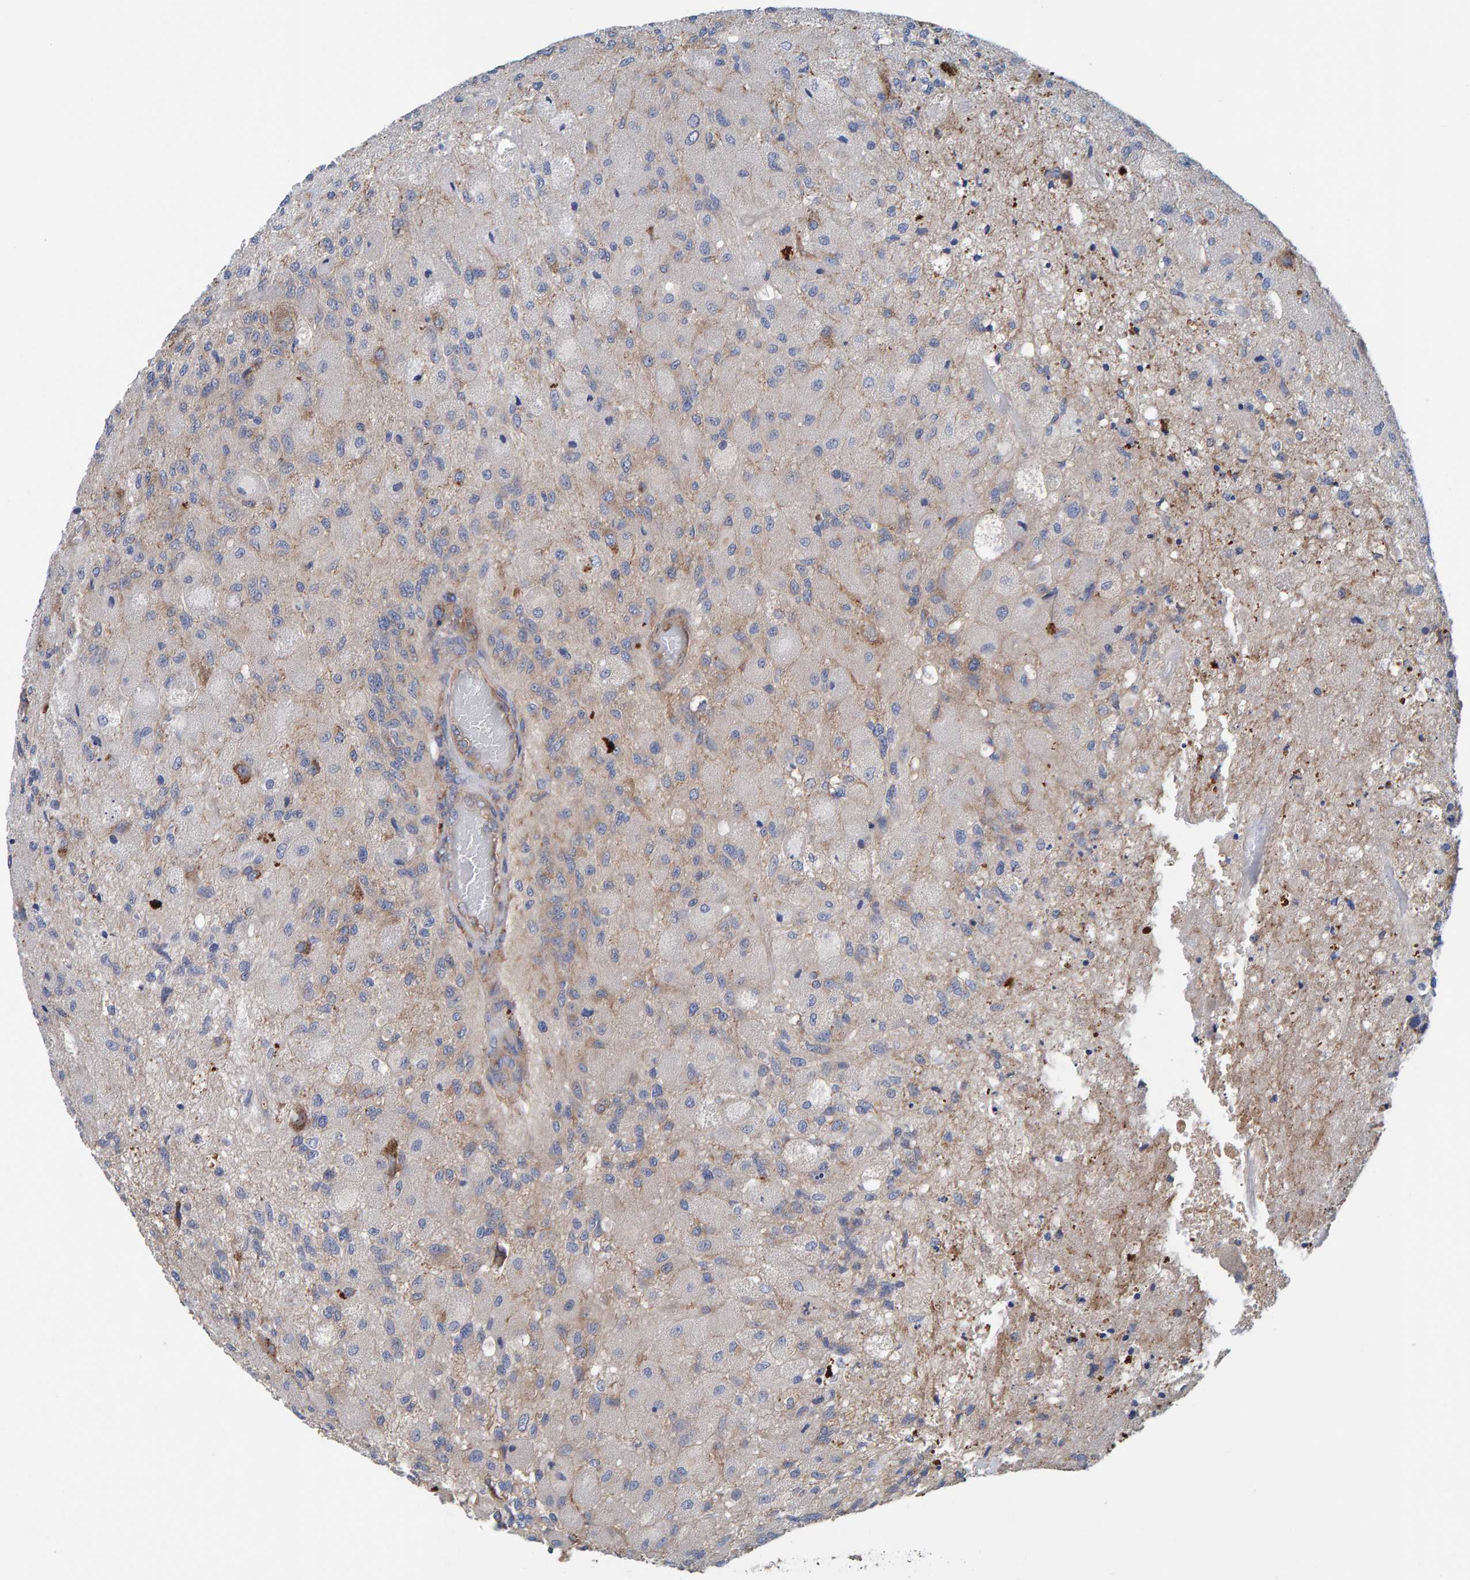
{"staining": {"intensity": "moderate", "quantity": "<25%", "location": "cytoplasmic/membranous"}, "tissue": "glioma", "cell_type": "Tumor cells", "image_type": "cancer", "snomed": [{"axis": "morphology", "description": "Normal tissue, NOS"}, {"axis": "morphology", "description": "Glioma, malignant, High grade"}, {"axis": "topography", "description": "Cerebral cortex"}], "caption": "Brown immunohistochemical staining in malignant high-grade glioma reveals moderate cytoplasmic/membranous expression in about <25% of tumor cells.", "gene": "MKLN1", "patient": {"sex": "male", "age": 77}}